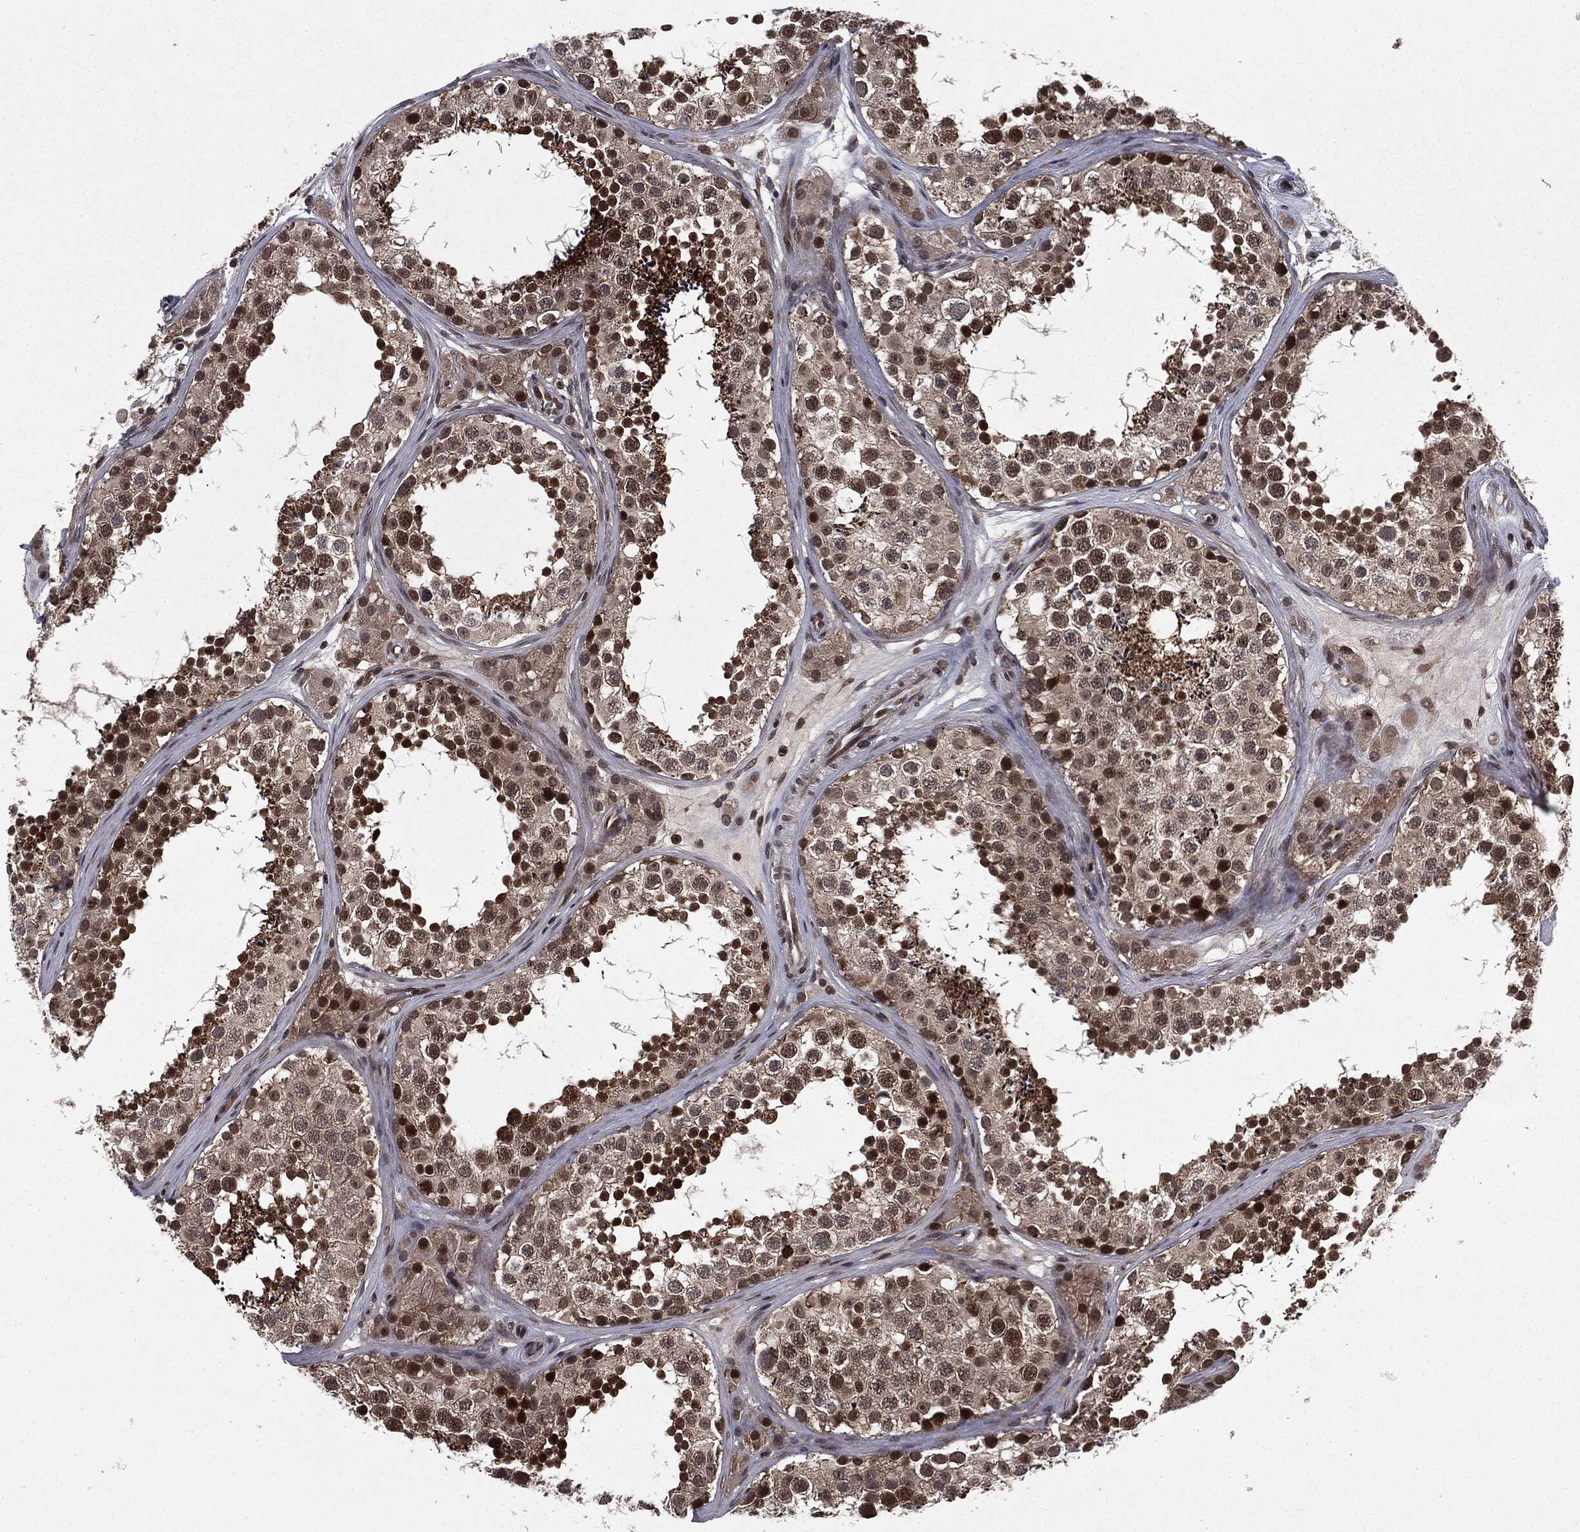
{"staining": {"intensity": "strong", "quantity": "25%-75%", "location": "nuclear"}, "tissue": "testis", "cell_type": "Cells in seminiferous ducts", "image_type": "normal", "snomed": [{"axis": "morphology", "description": "Normal tissue, NOS"}, {"axis": "topography", "description": "Testis"}], "caption": "A histopathology image of human testis stained for a protein displays strong nuclear brown staining in cells in seminiferous ducts.", "gene": "STAU2", "patient": {"sex": "male", "age": 41}}